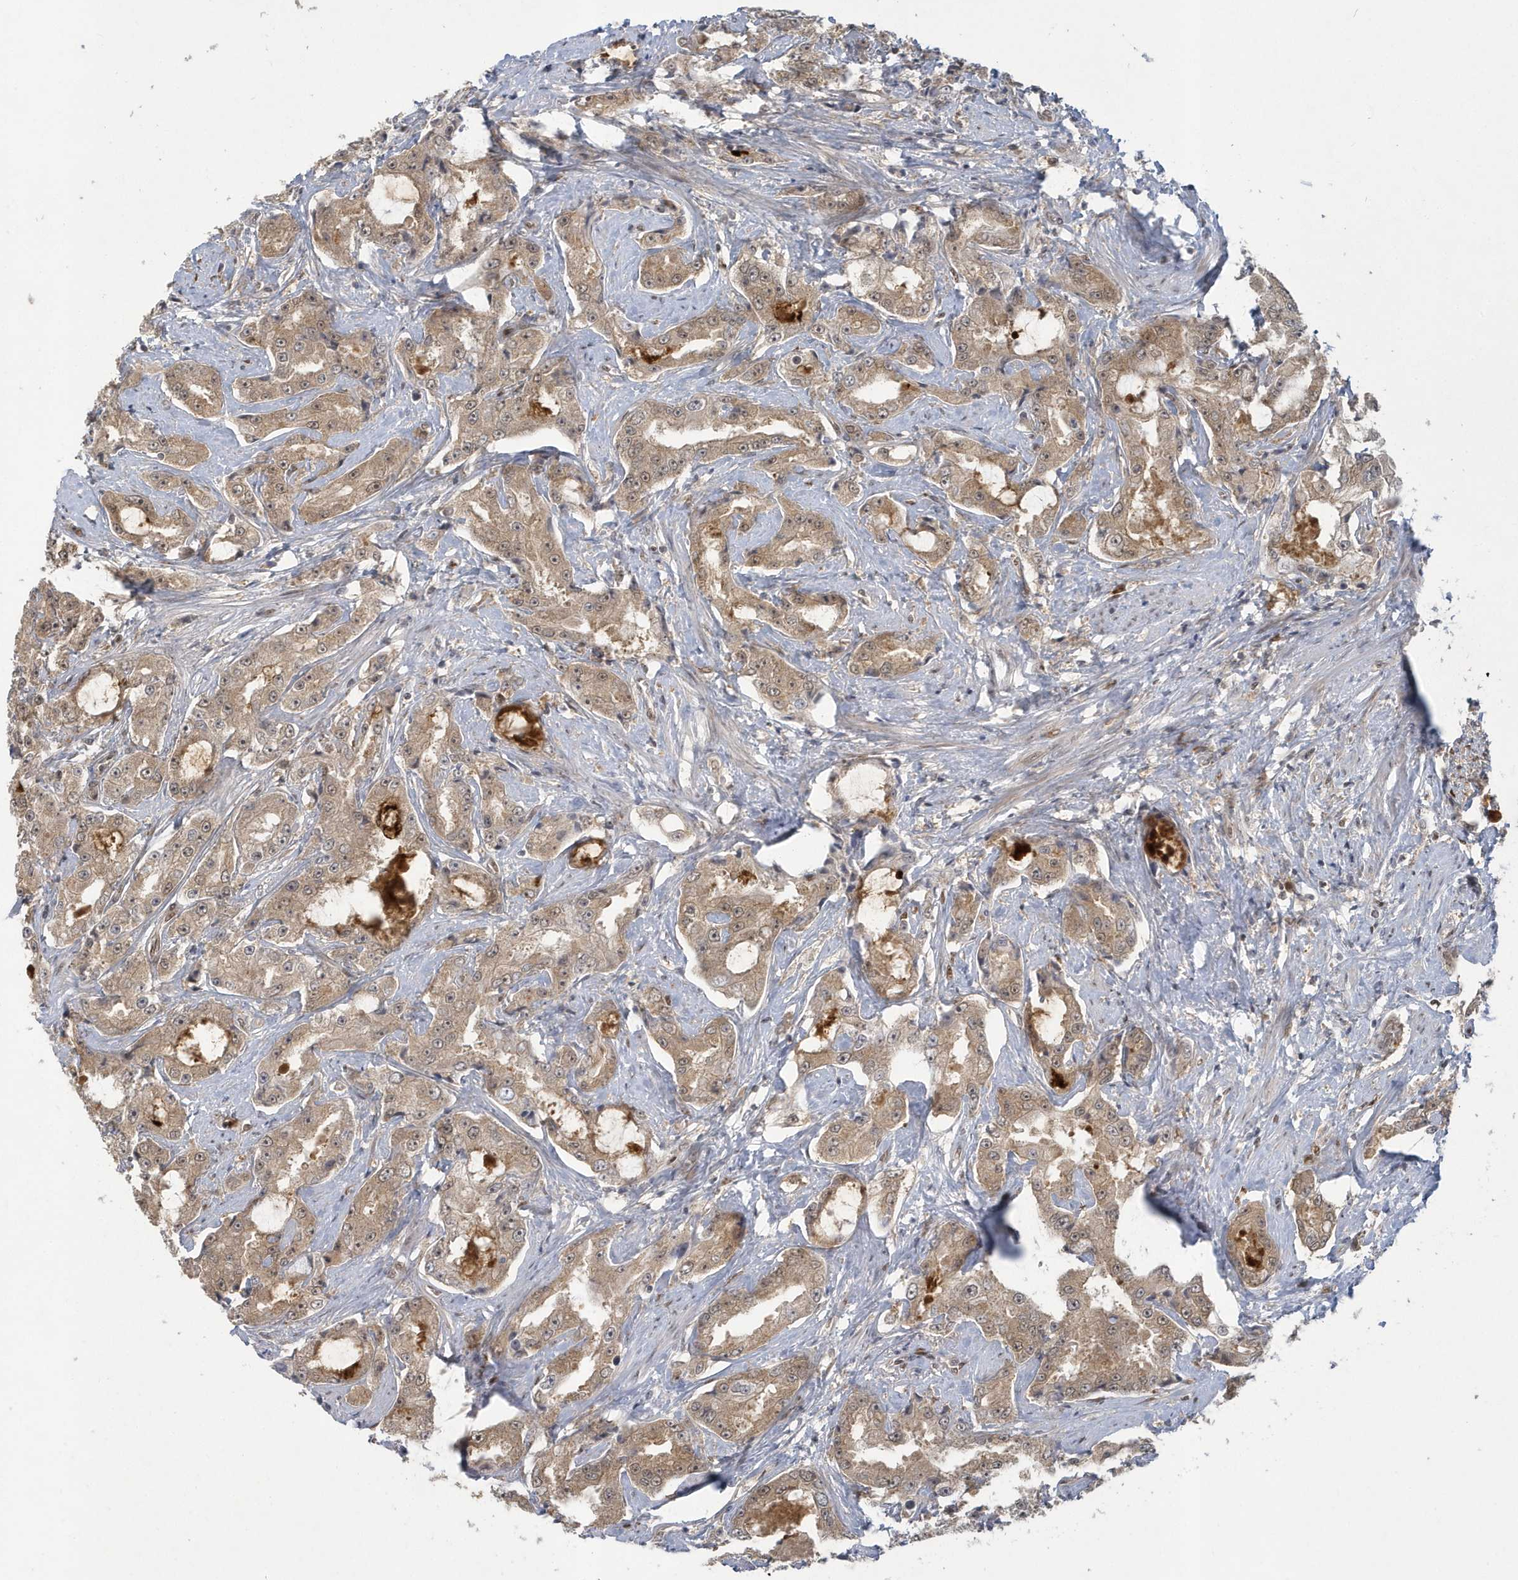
{"staining": {"intensity": "weak", "quantity": ">75%", "location": "cytoplasmic/membranous"}, "tissue": "prostate cancer", "cell_type": "Tumor cells", "image_type": "cancer", "snomed": [{"axis": "morphology", "description": "Adenocarcinoma, High grade"}, {"axis": "topography", "description": "Prostate"}], "caption": "Immunohistochemistry (IHC) of human high-grade adenocarcinoma (prostate) reveals low levels of weak cytoplasmic/membranous expression in approximately >75% of tumor cells.", "gene": "ATG4A", "patient": {"sex": "male", "age": 73}}